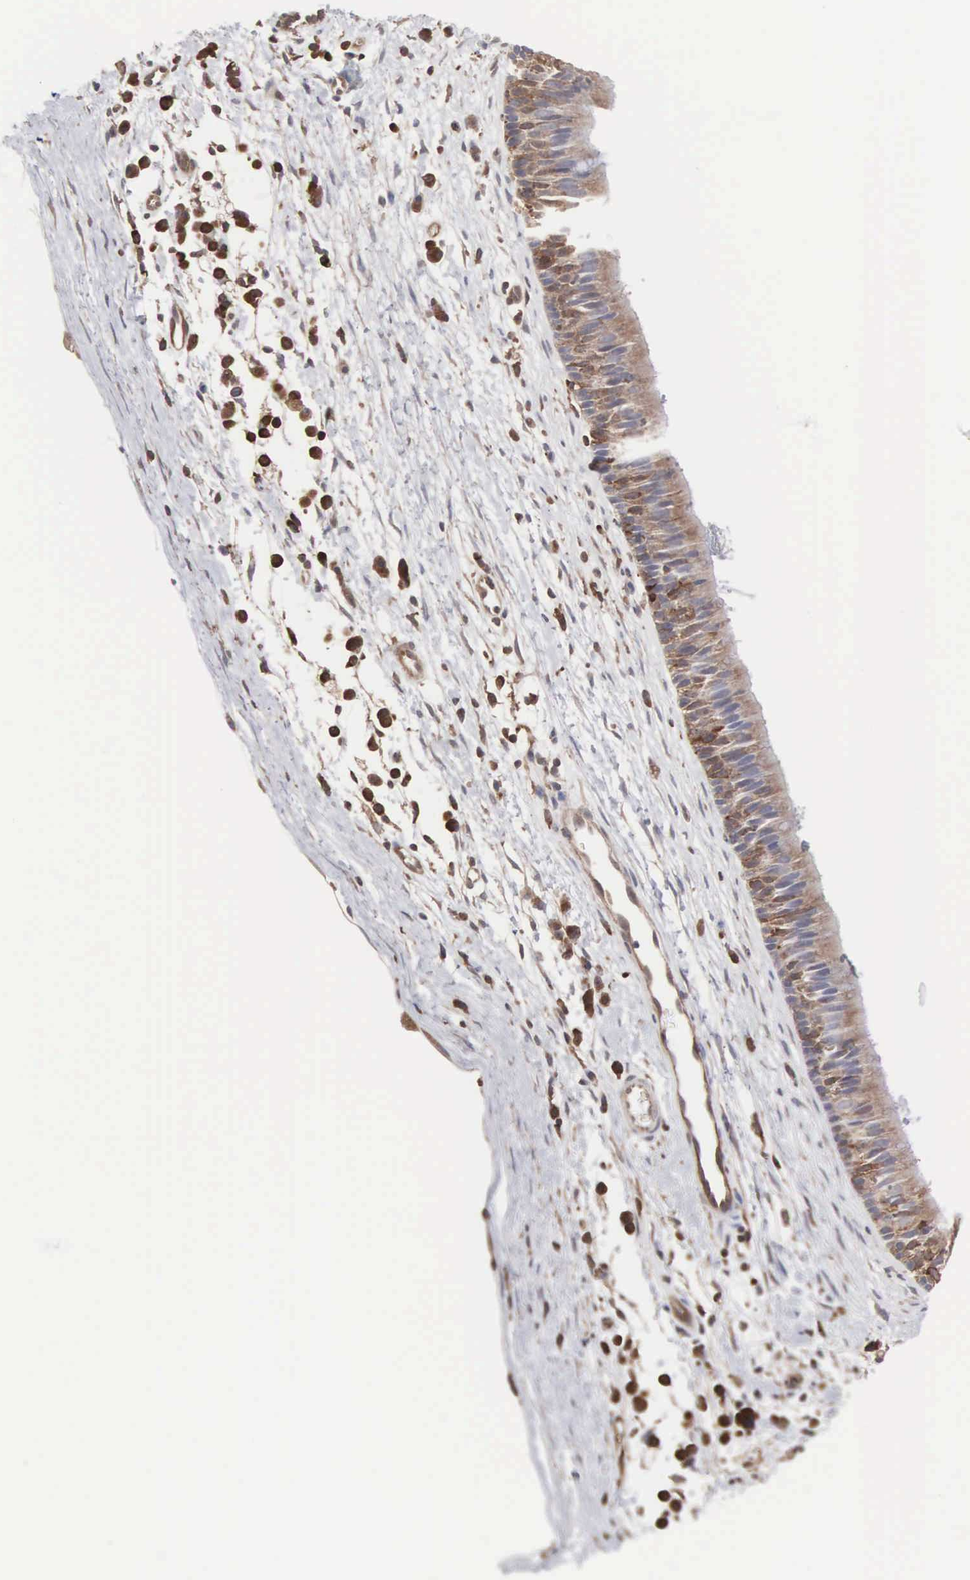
{"staining": {"intensity": "weak", "quantity": ">75%", "location": "cytoplasmic/membranous"}, "tissue": "nasopharynx", "cell_type": "Respiratory epithelial cells", "image_type": "normal", "snomed": [{"axis": "morphology", "description": "Normal tissue, NOS"}, {"axis": "topography", "description": "Nasopharynx"}], "caption": "A histopathology image showing weak cytoplasmic/membranous expression in about >75% of respiratory epithelial cells in benign nasopharynx, as visualized by brown immunohistochemical staining.", "gene": "MTHFD1", "patient": {"sex": "male", "age": 13}}